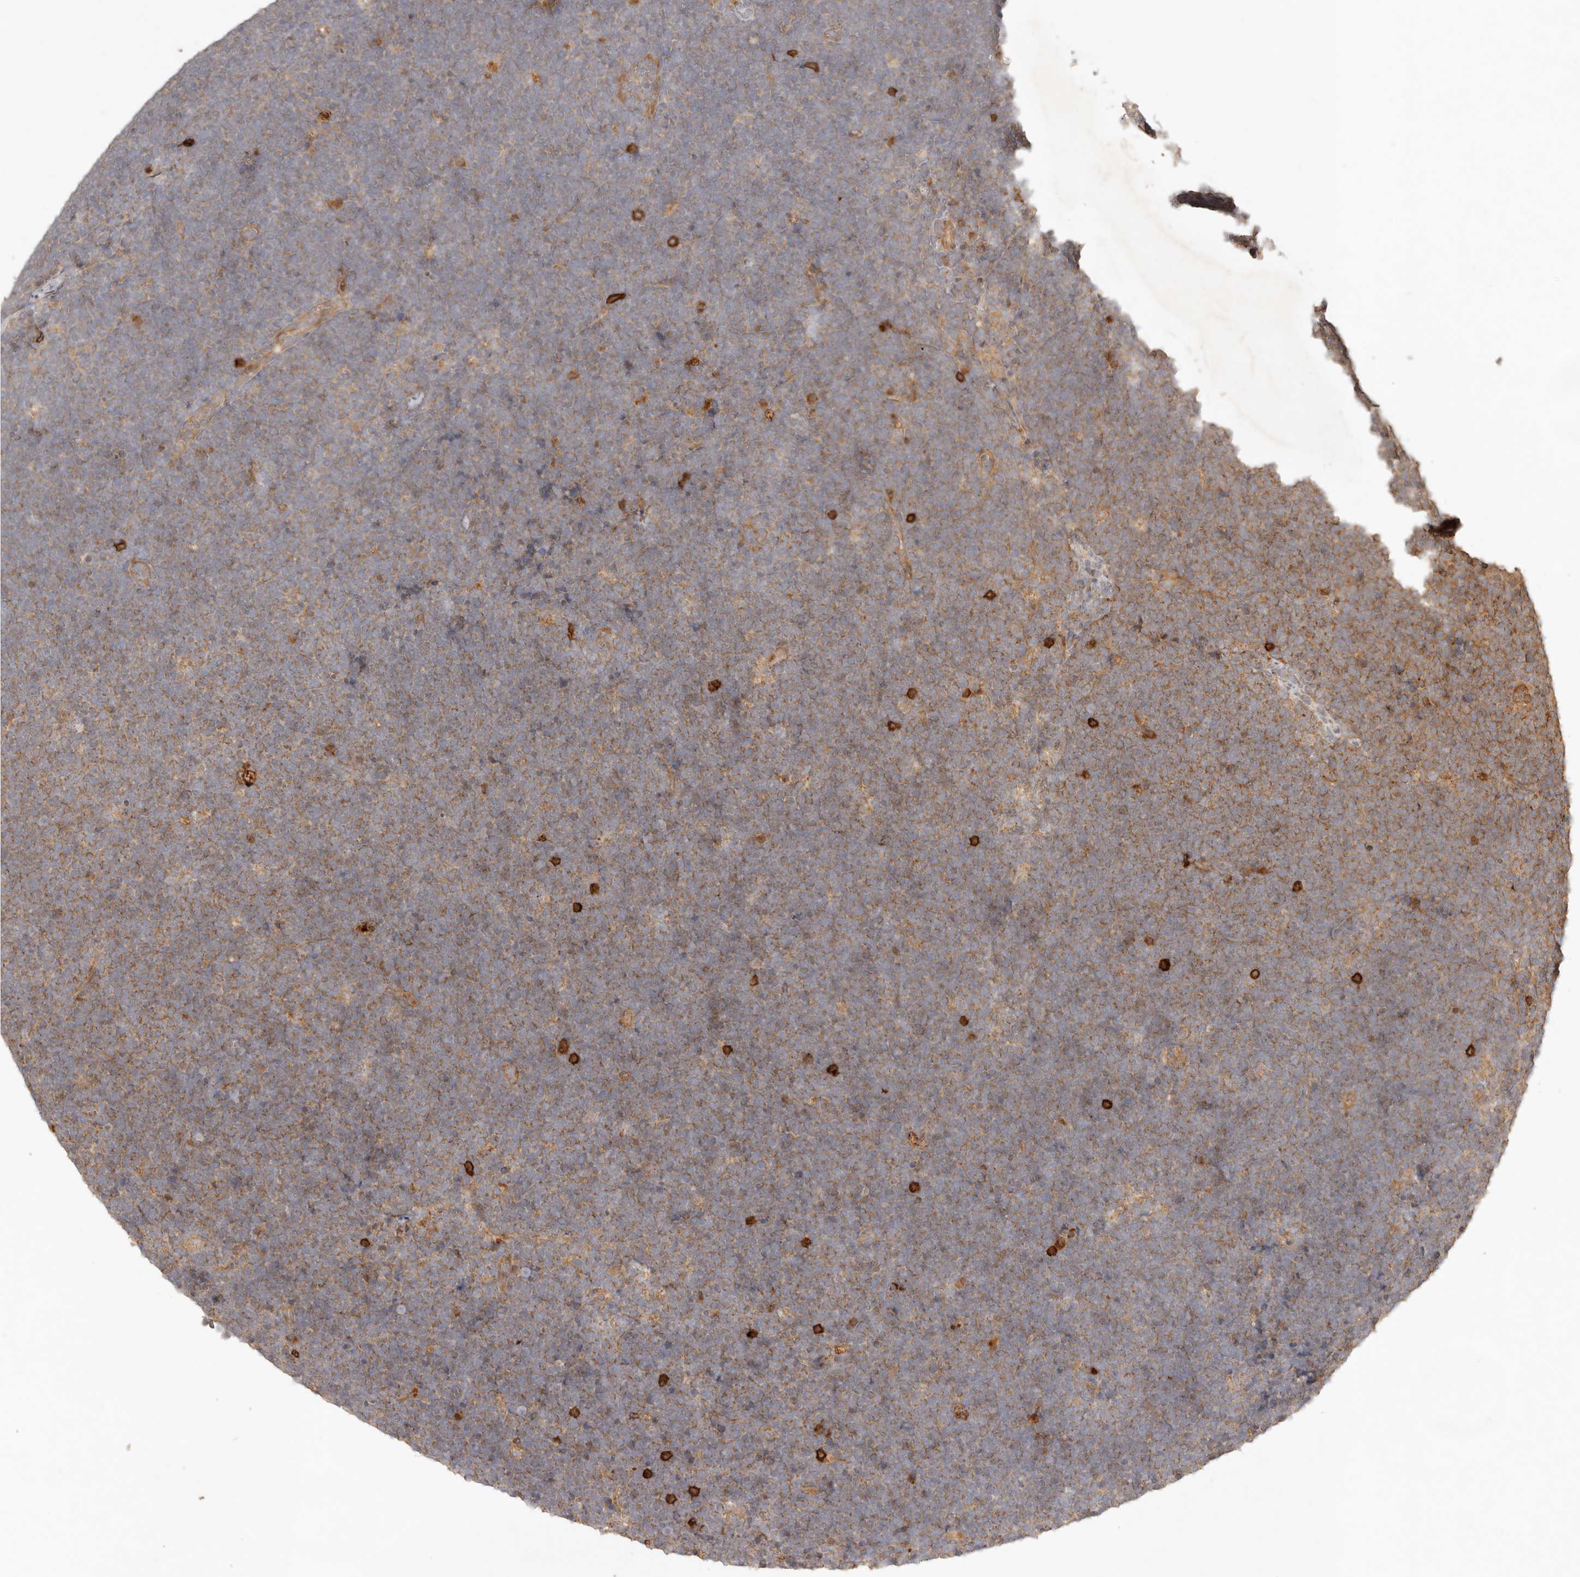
{"staining": {"intensity": "moderate", "quantity": ">75%", "location": "cytoplasmic/membranous"}, "tissue": "lymphoma", "cell_type": "Tumor cells", "image_type": "cancer", "snomed": [{"axis": "morphology", "description": "Malignant lymphoma, non-Hodgkin's type, High grade"}, {"axis": "topography", "description": "Lymph node"}], "caption": "A histopathology image of human malignant lymphoma, non-Hodgkin's type (high-grade) stained for a protein displays moderate cytoplasmic/membranous brown staining in tumor cells. (Brightfield microscopy of DAB IHC at high magnification).", "gene": "CLEC4C", "patient": {"sex": "male", "age": 13}}